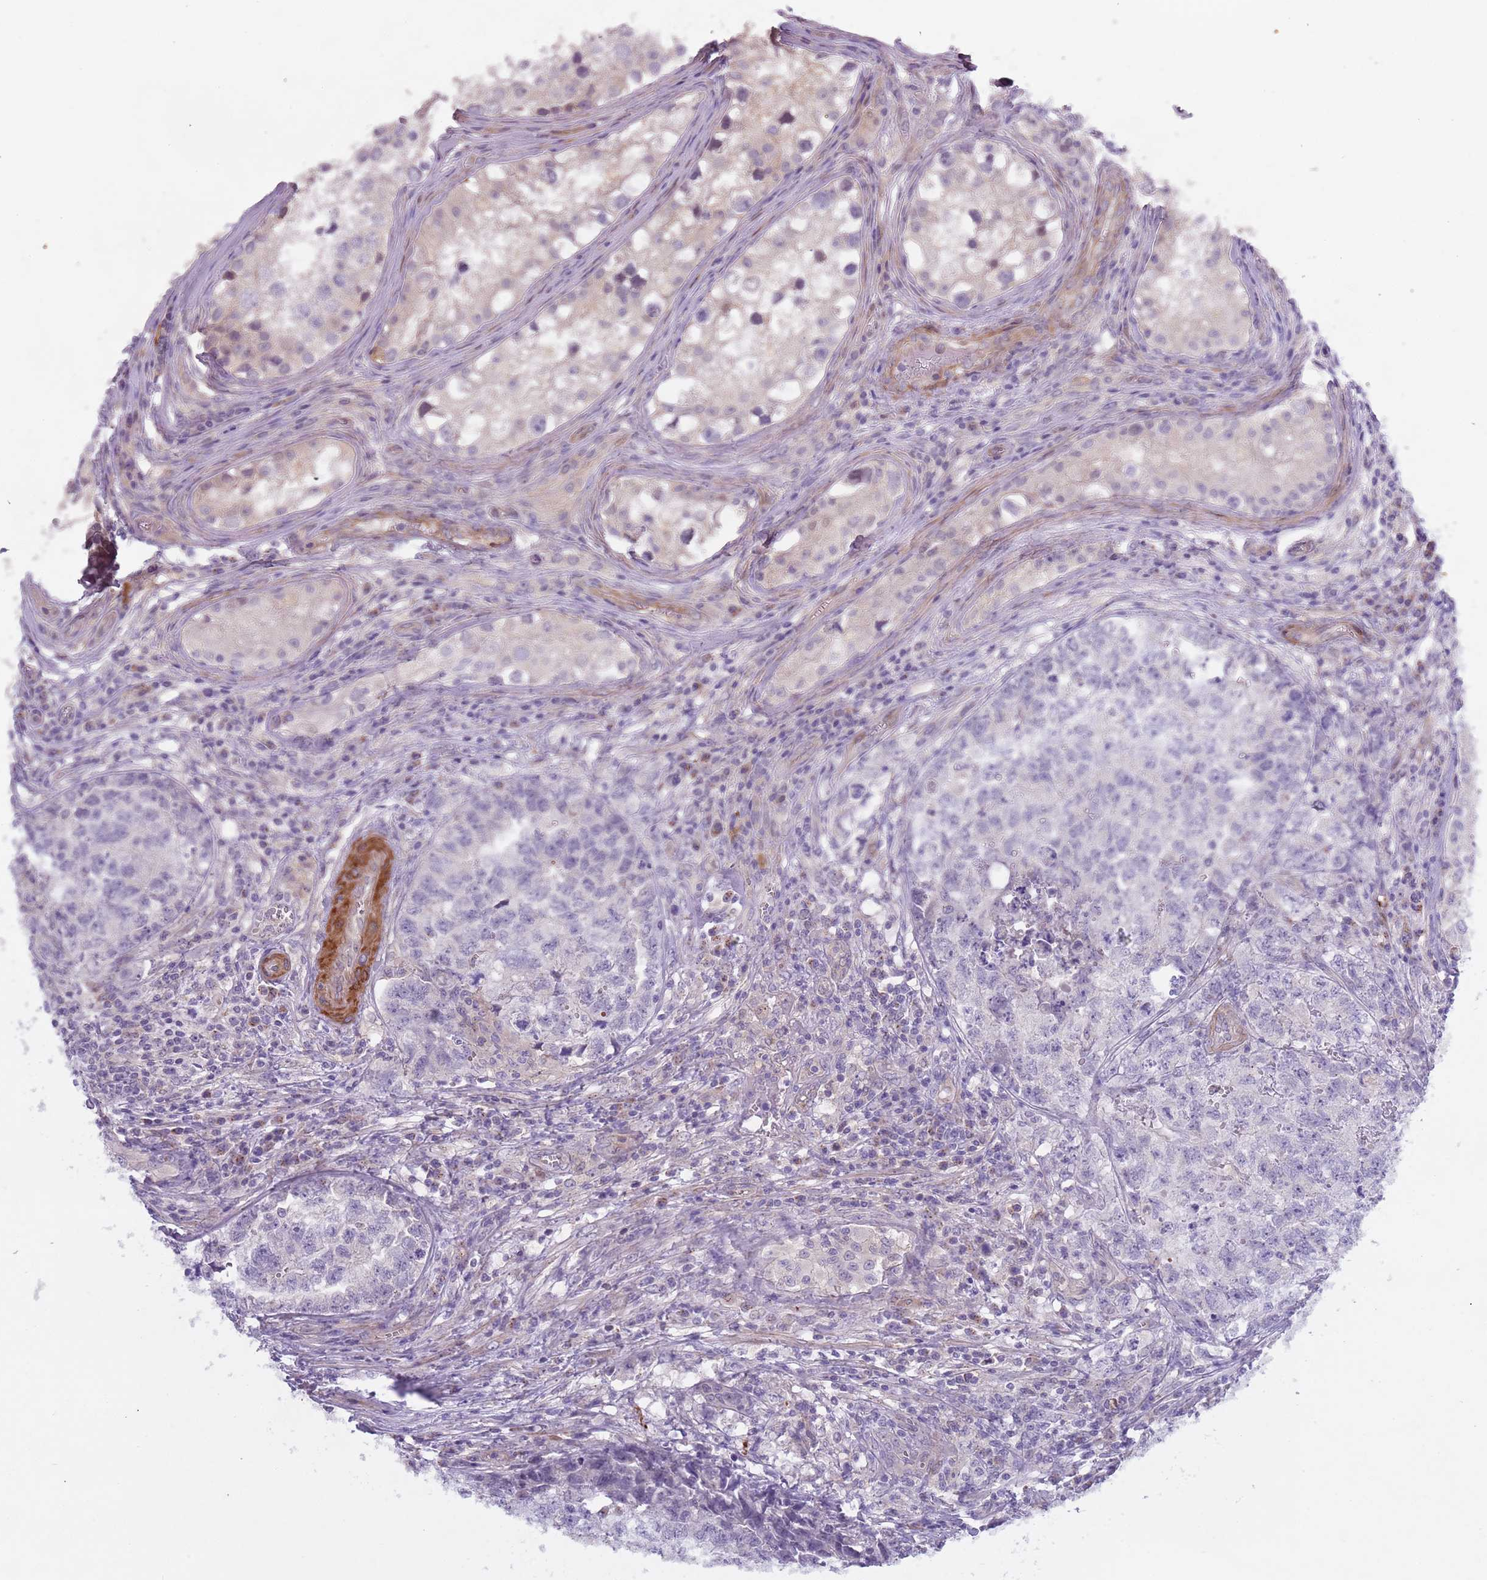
{"staining": {"intensity": "negative", "quantity": "none", "location": "none"}, "tissue": "testis cancer", "cell_type": "Tumor cells", "image_type": "cancer", "snomed": [{"axis": "morphology", "description": "Carcinoma, Embryonal, NOS"}, {"axis": "topography", "description": "Testis"}], "caption": "Immunohistochemistry of embryonal carcinoma (testis) demonstrates no expression in tumor cells.", "gene": "TINAGL1", "patient": {"sex": "male", "age": 31}}